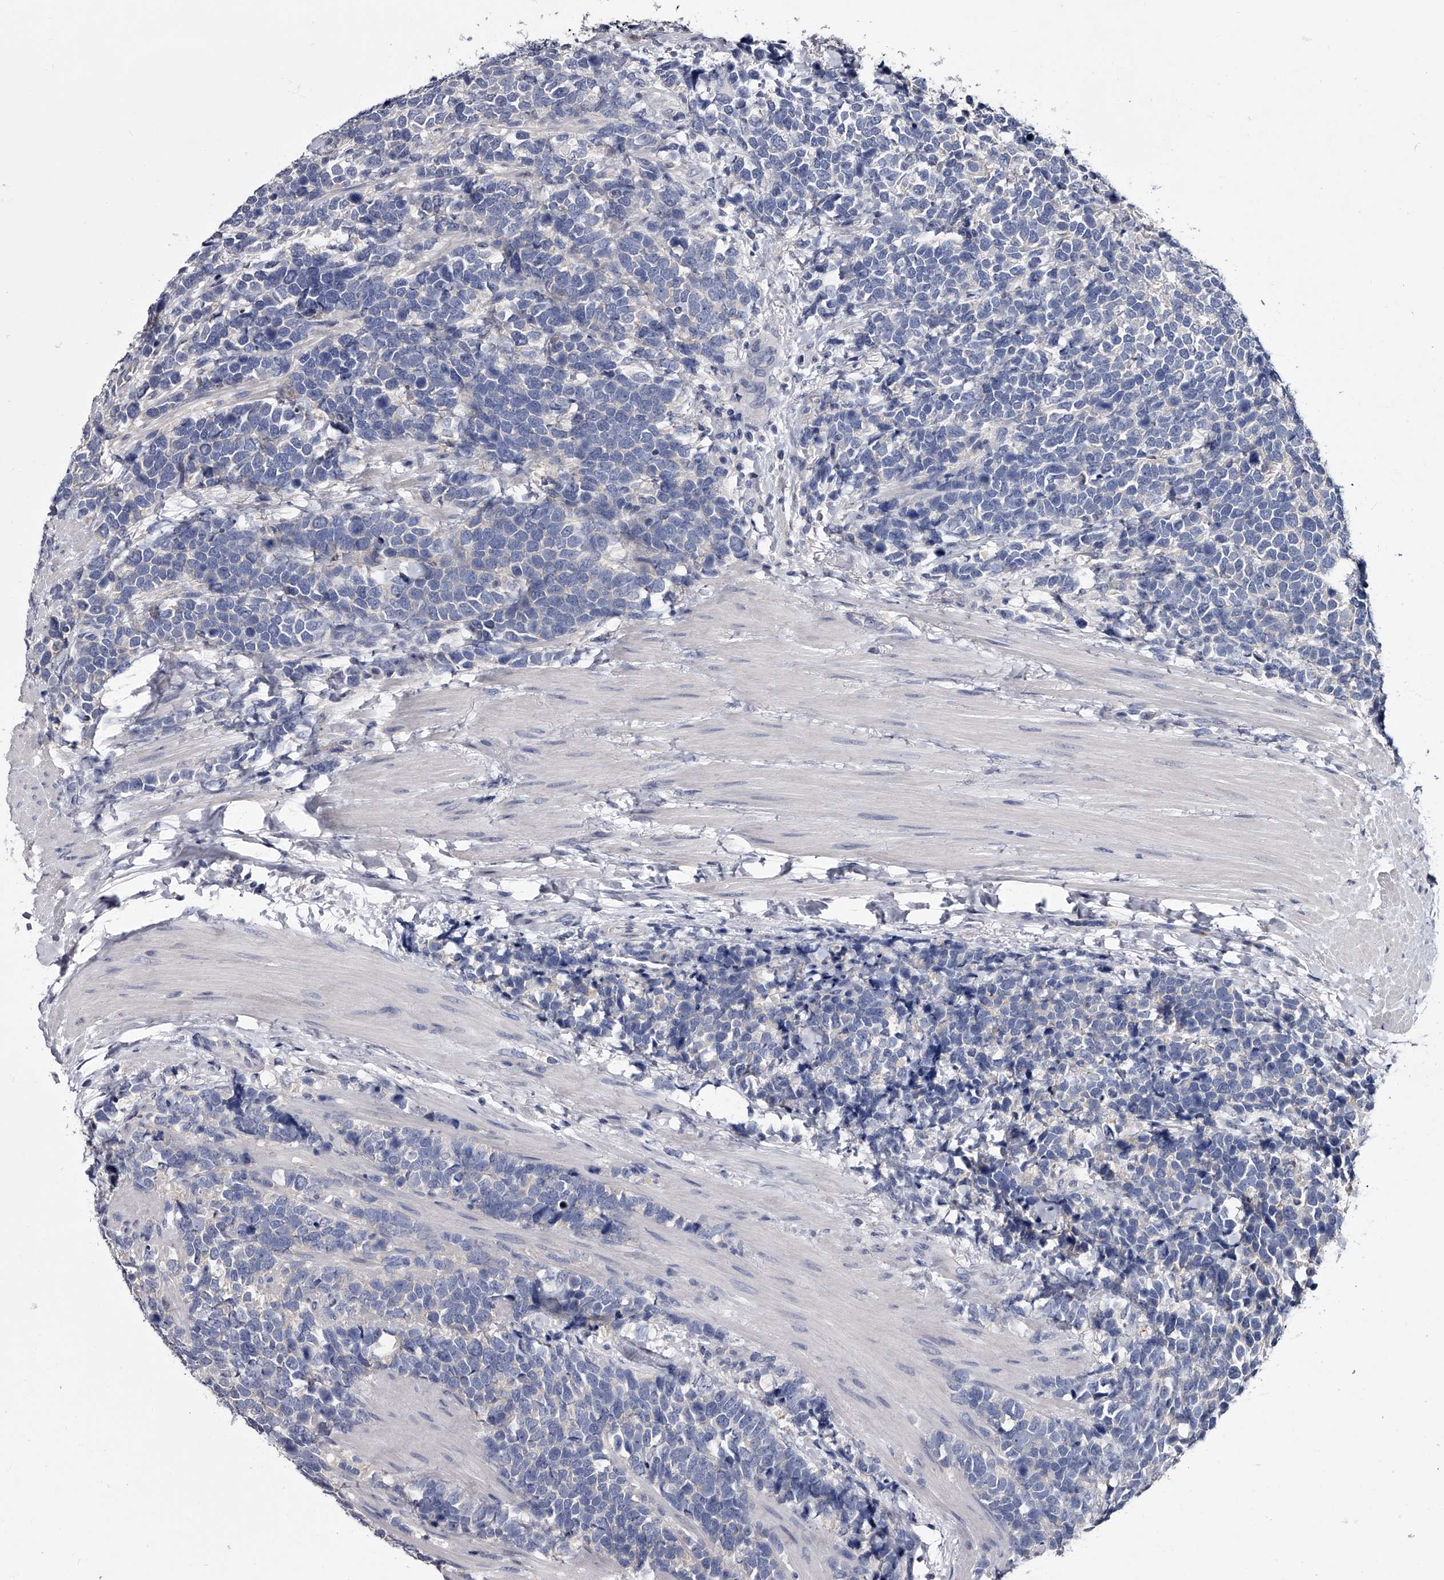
{"staining": {"intensity": "negative", "quantity": "none", "location": "none"}, "tissue": "urothelial cancer", "cell_type": "Tumor cells", "image_type": "cancer", "snomed": [{"axis": "morphology", "description": "Urothelial carcinoma, High grade"}, {"axis": "topography", "description": "Urinary bladder"}], "caption": "A photomicrograph of urothelial carcinoma (high-grade) stained for a protein reveals no brown staining in tumor cells.", "gene": "GAPVD1", "patient": {"sex": "female", "age": 82}}